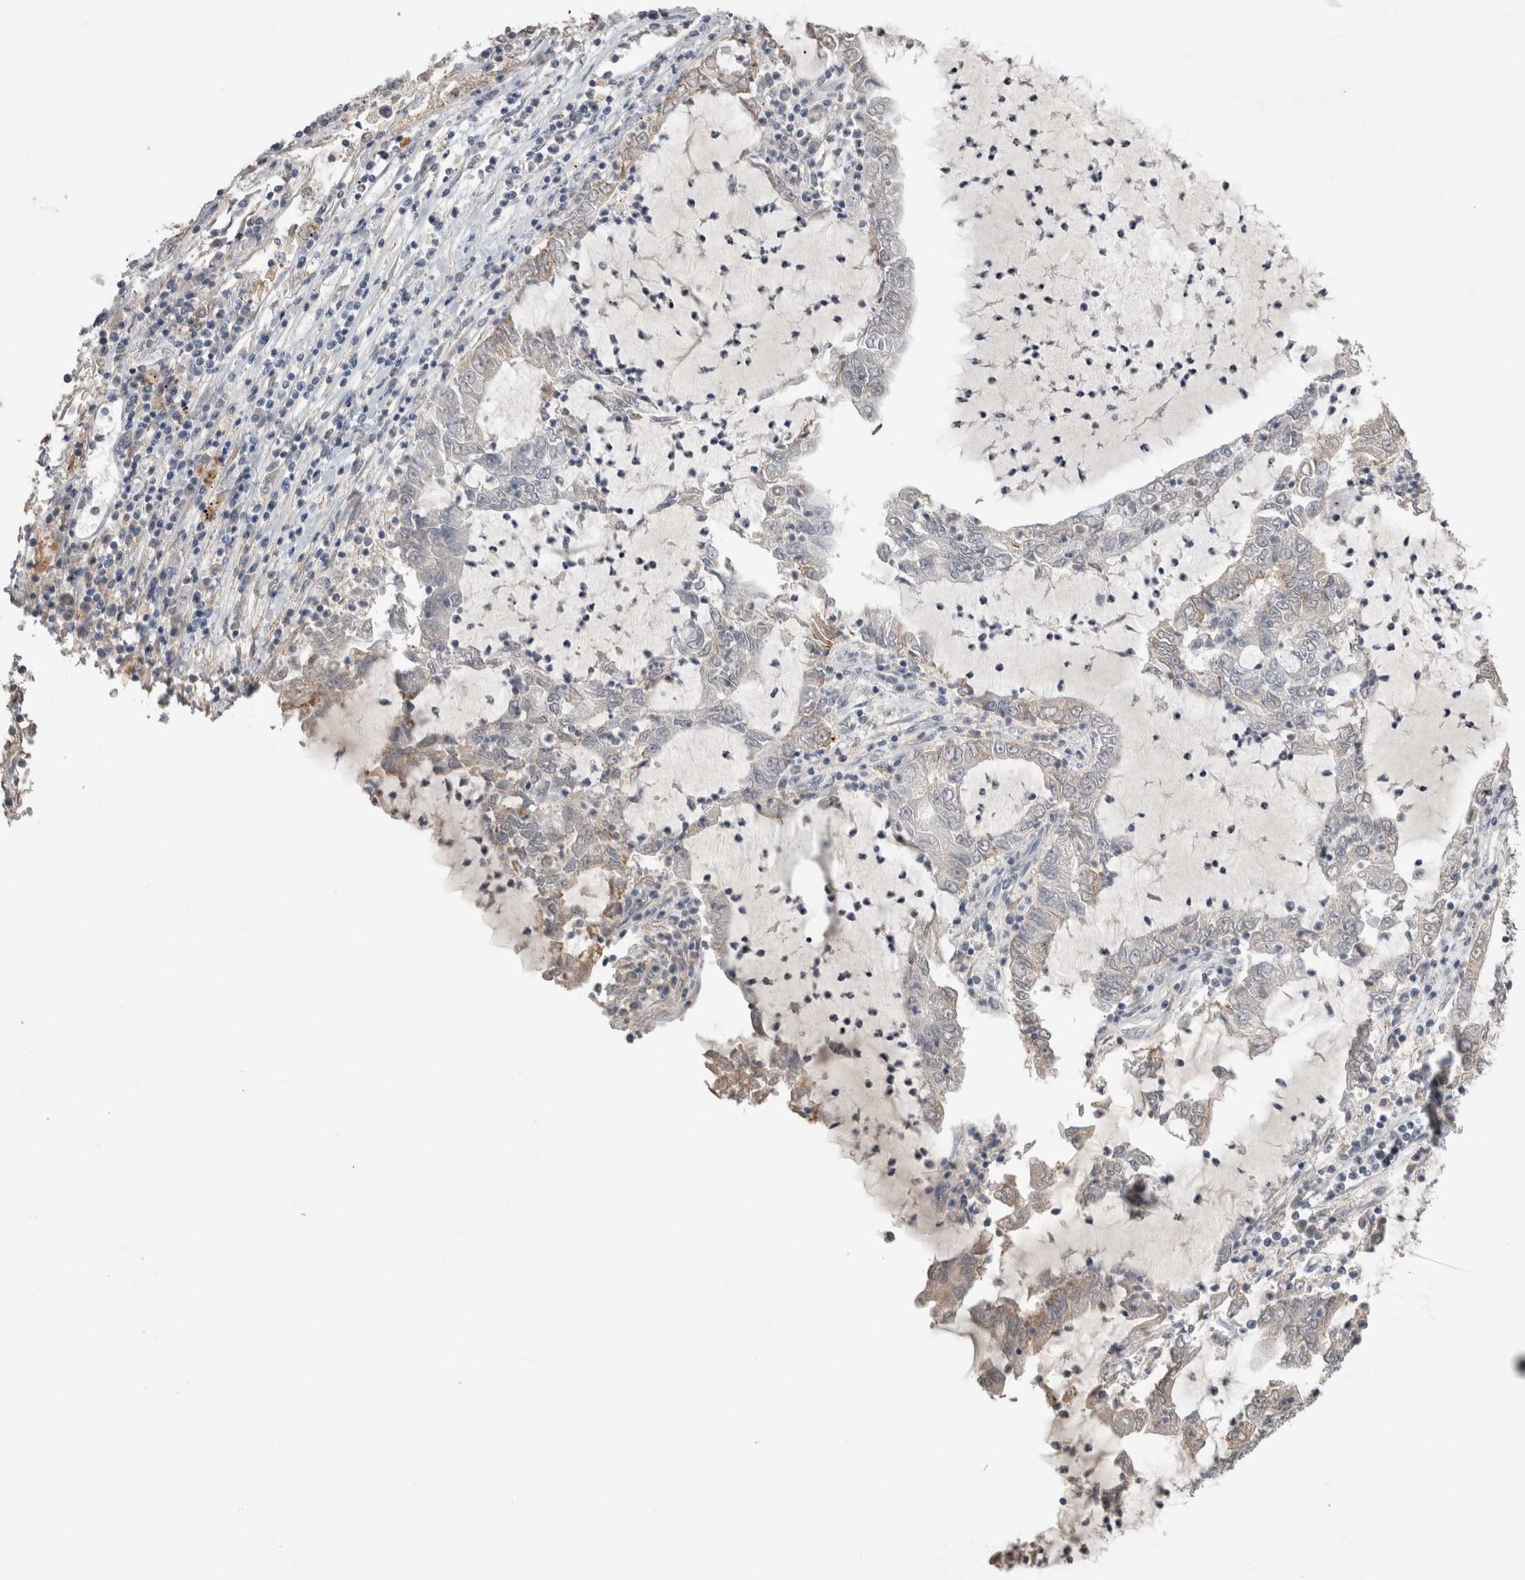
{"staining": {"intensity": "negative", "quantity": "none", "location": "none"}, "tissue": "lung cancer", "cell_type": "Tumor cells", "image_type": "cancer", "snomed": [{"axis": "morphology", "description": "Adenocarcinoma, NOS"}, {"axis": "topography", "description": "Lung"}], "caption": "Lung adenocarcinoma stained for a protein using IHC shows no expression tumor cells.", "gene": "NAALADL2", "patient": {"sex": "female", "age": 51}}